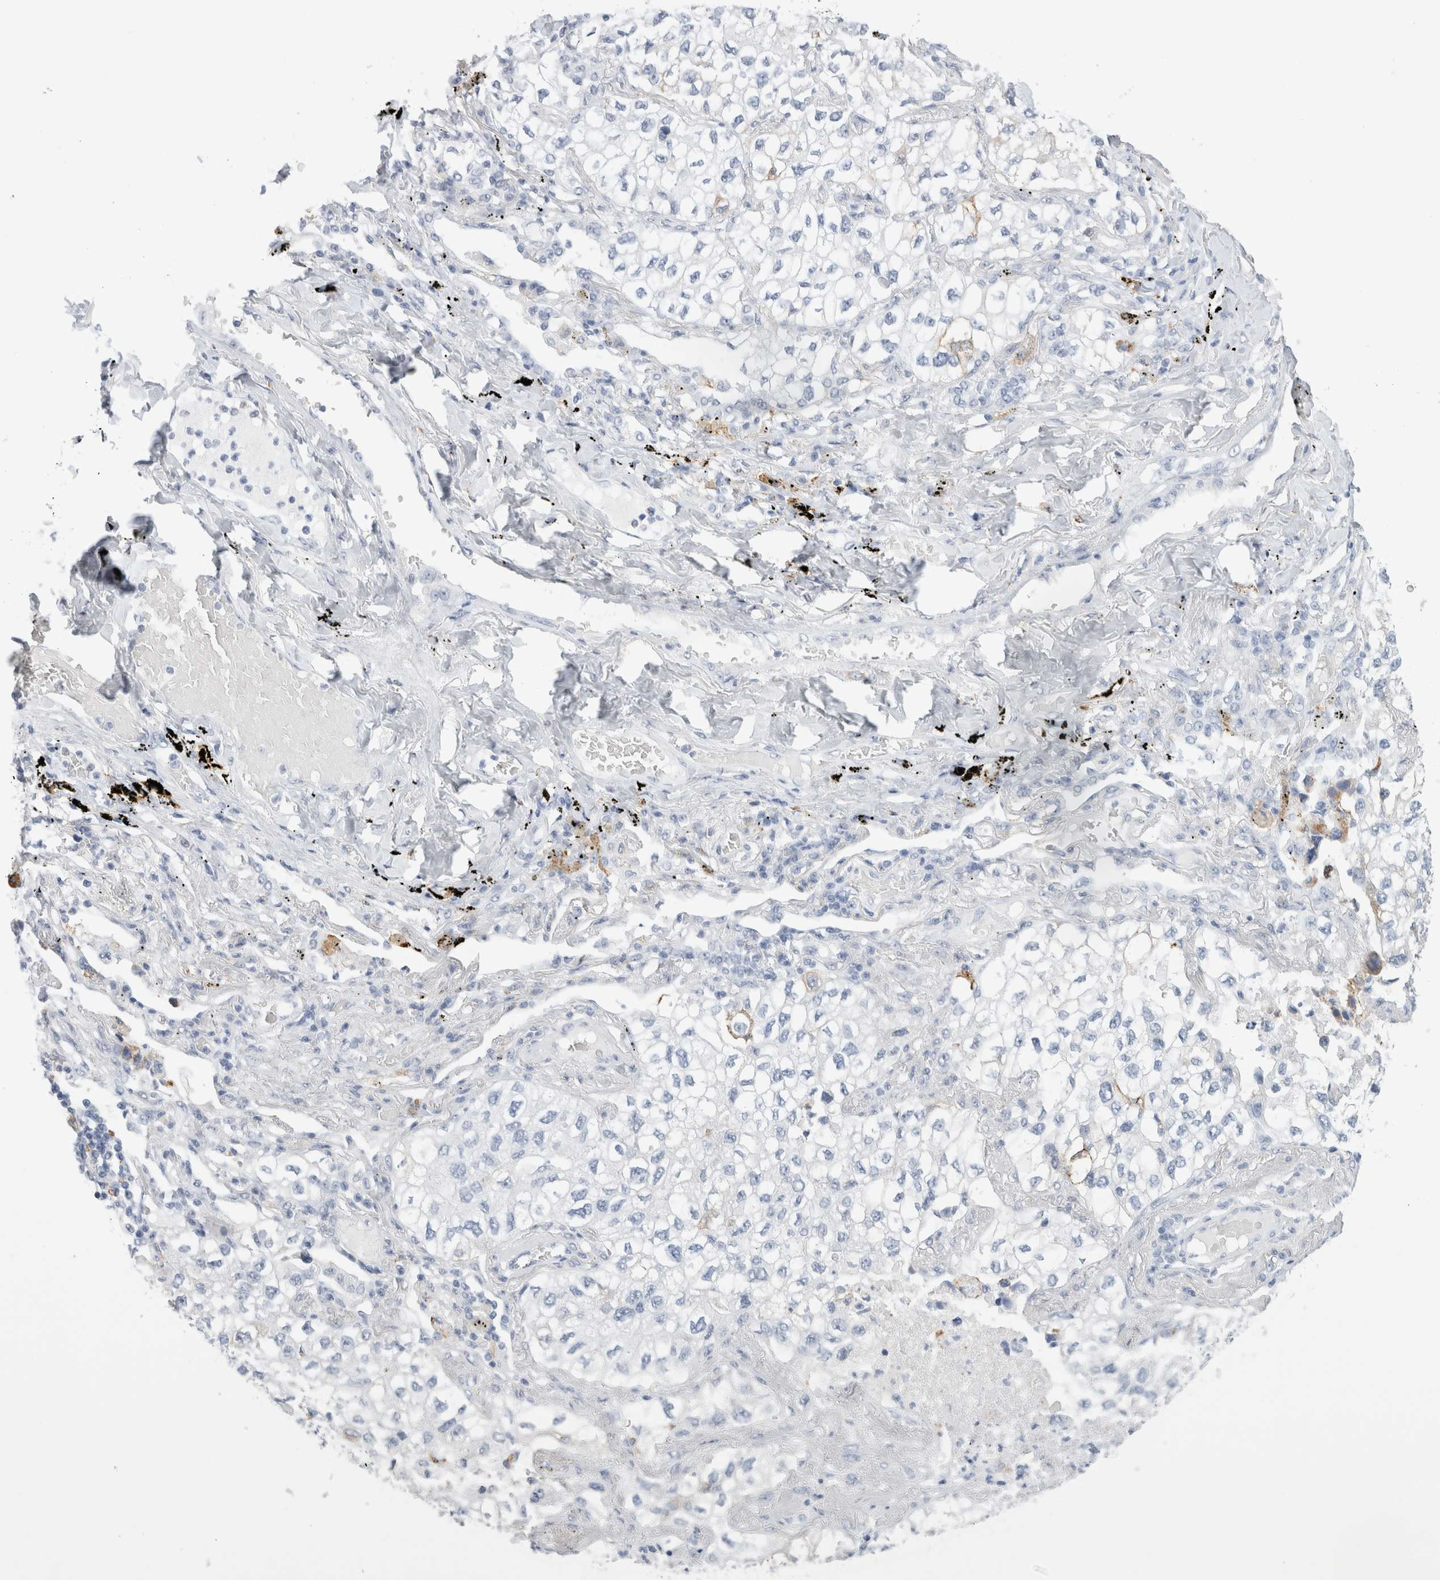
{"staining": {"intensity": "negative", "quantity": "none", "location": "none"}, "tissue": "lung cancer", "cell_type": "Tumor cells", "image_type": "cancer", "snomed": [{"axis": "morphology", "description": "Adenocarcinoma, NOS"}, {"axis": "topography", "description": "Lung"}], "caption": "Histopathology image shows no significant protein staining in tumor cells of lung cancer.", "gene": "MUC15", "patient": {"sex": "male", "age": 63}}